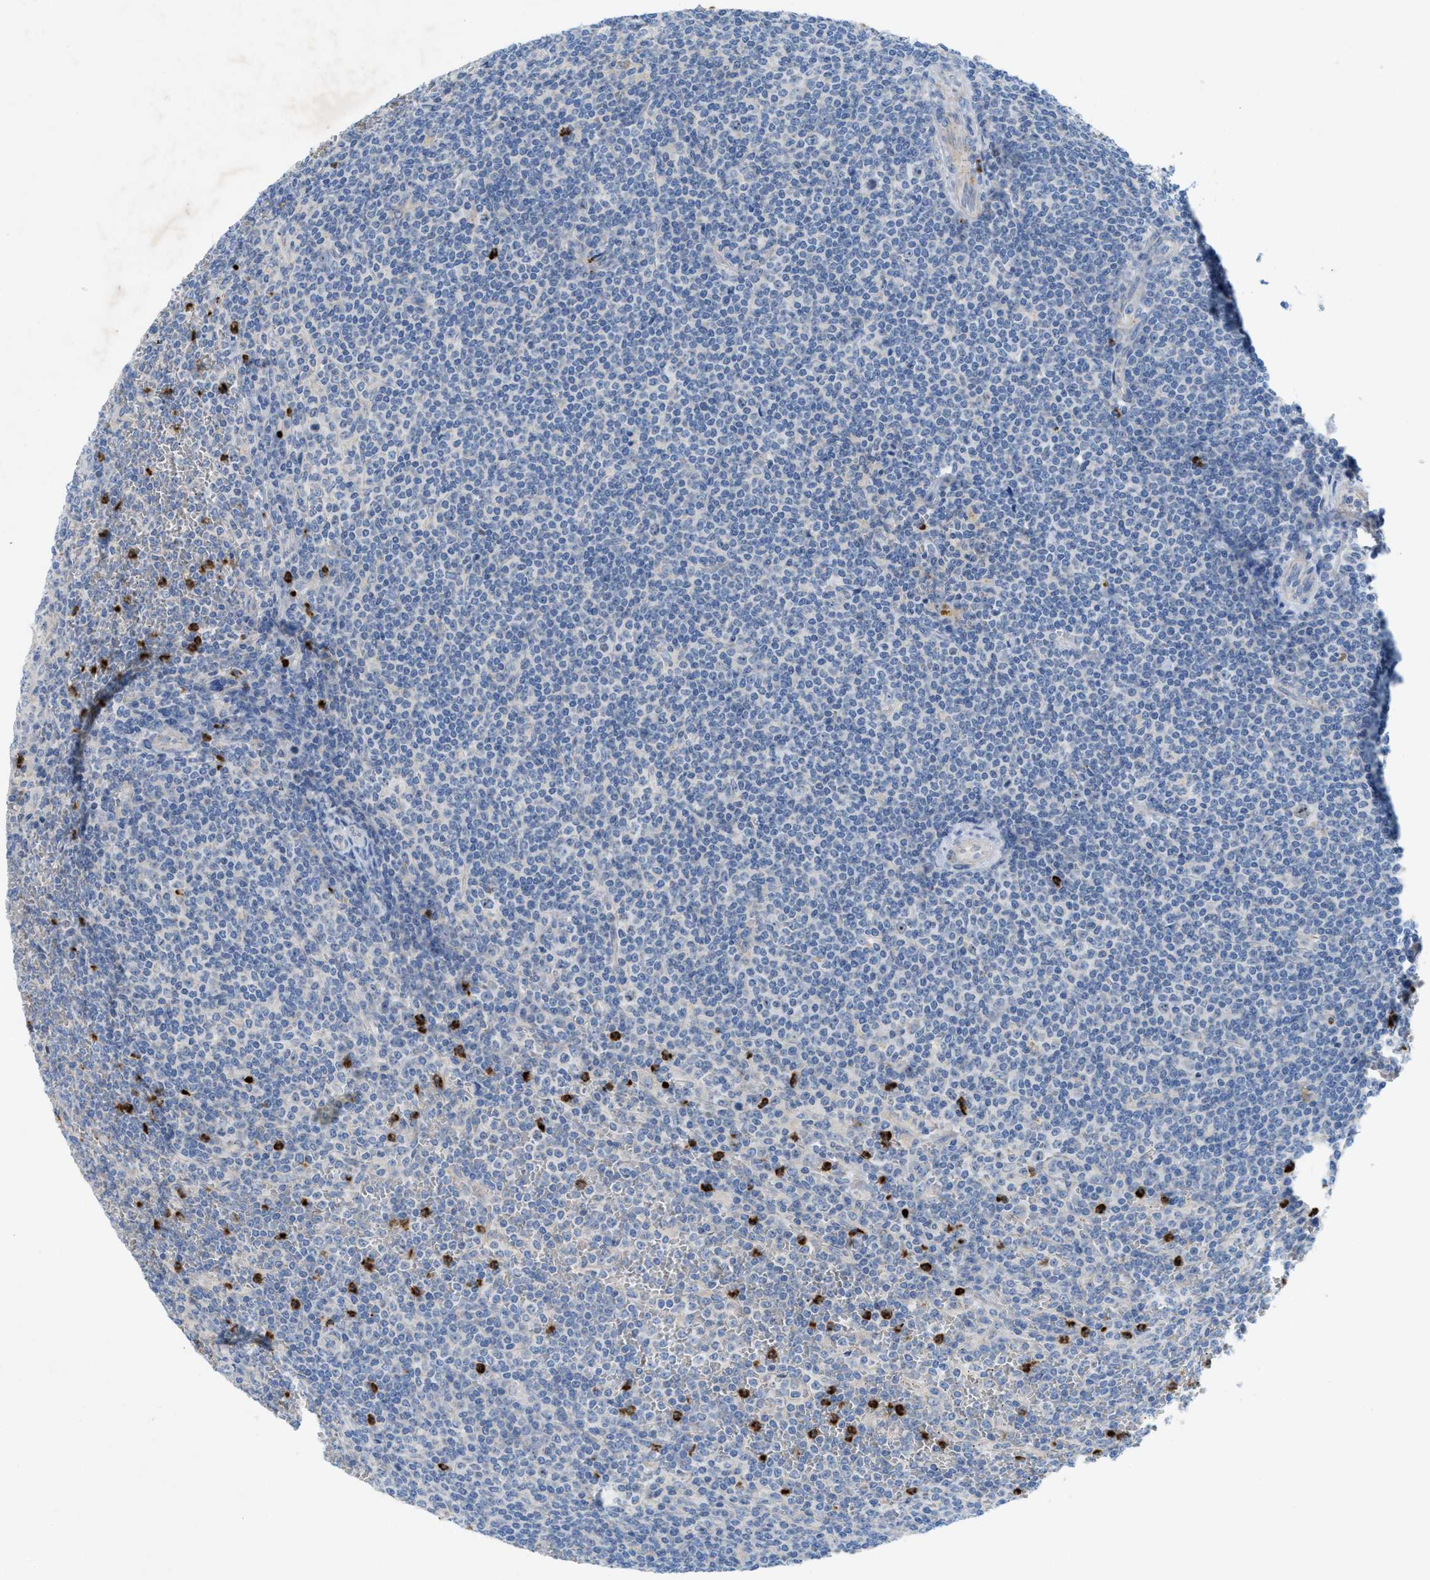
{"staining": {"intensity": "negative", "quantity": "none", "location": "none"}, "tissue": "lymphoma", "cell_type": "Tumor cells", "image_type": "cancer", "snomed": [{"axis": "morphology", "description": "Malignant lymphoma, non-Hodgkin's type, Low grade"}, {"axis": "topography", "description": "Spleen"}], "caption": "High magnification brightfield microscopy of malignant lymphoma, non-Hodgkin's type (low-grade) stained with DAB (3,3'-diaminobenzidine) (brown) and counterstained with hematoxylin (blue): tumor cells show no significant staining.", "gene": "CMTM1", "patient": {"sex": "female", "age": 19}}